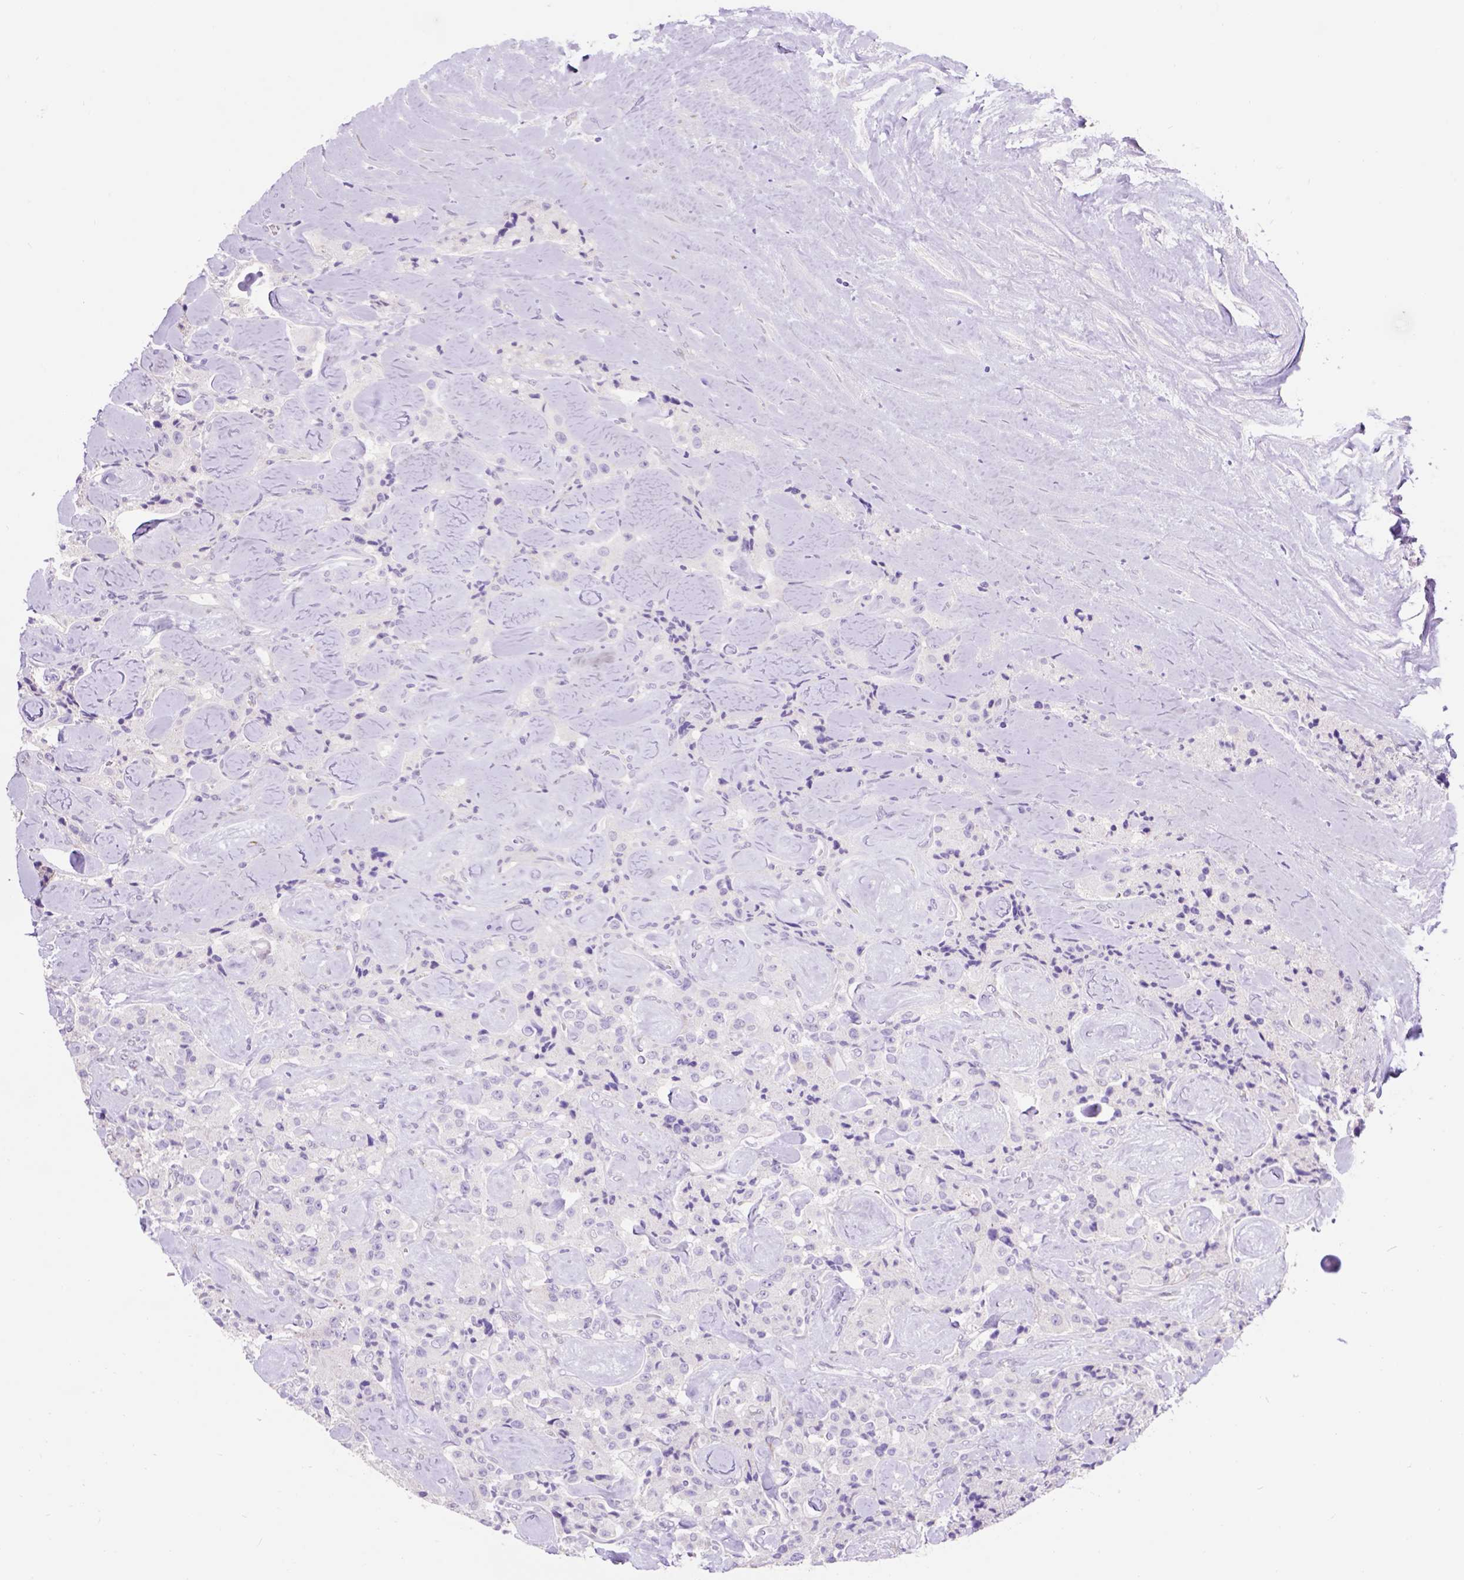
{"staining": {"intensity": "negative", "quantity": "none", "location": "none"}, "tissue": "carcinoid", "cell_type": "Tumor cells", "image_type": "cancer", "snomed": [{"axis": "morphology", "description": "Carcinoid, malignant, NOS"}, {"axis": "topography", "description": "Pancreas"}], "caption": "Immunohistochemistry of human carcinoid demonstrates no expression in tumor cells.", "gene": "EGFR", "patient": {"sex": "male", "age": 41}}